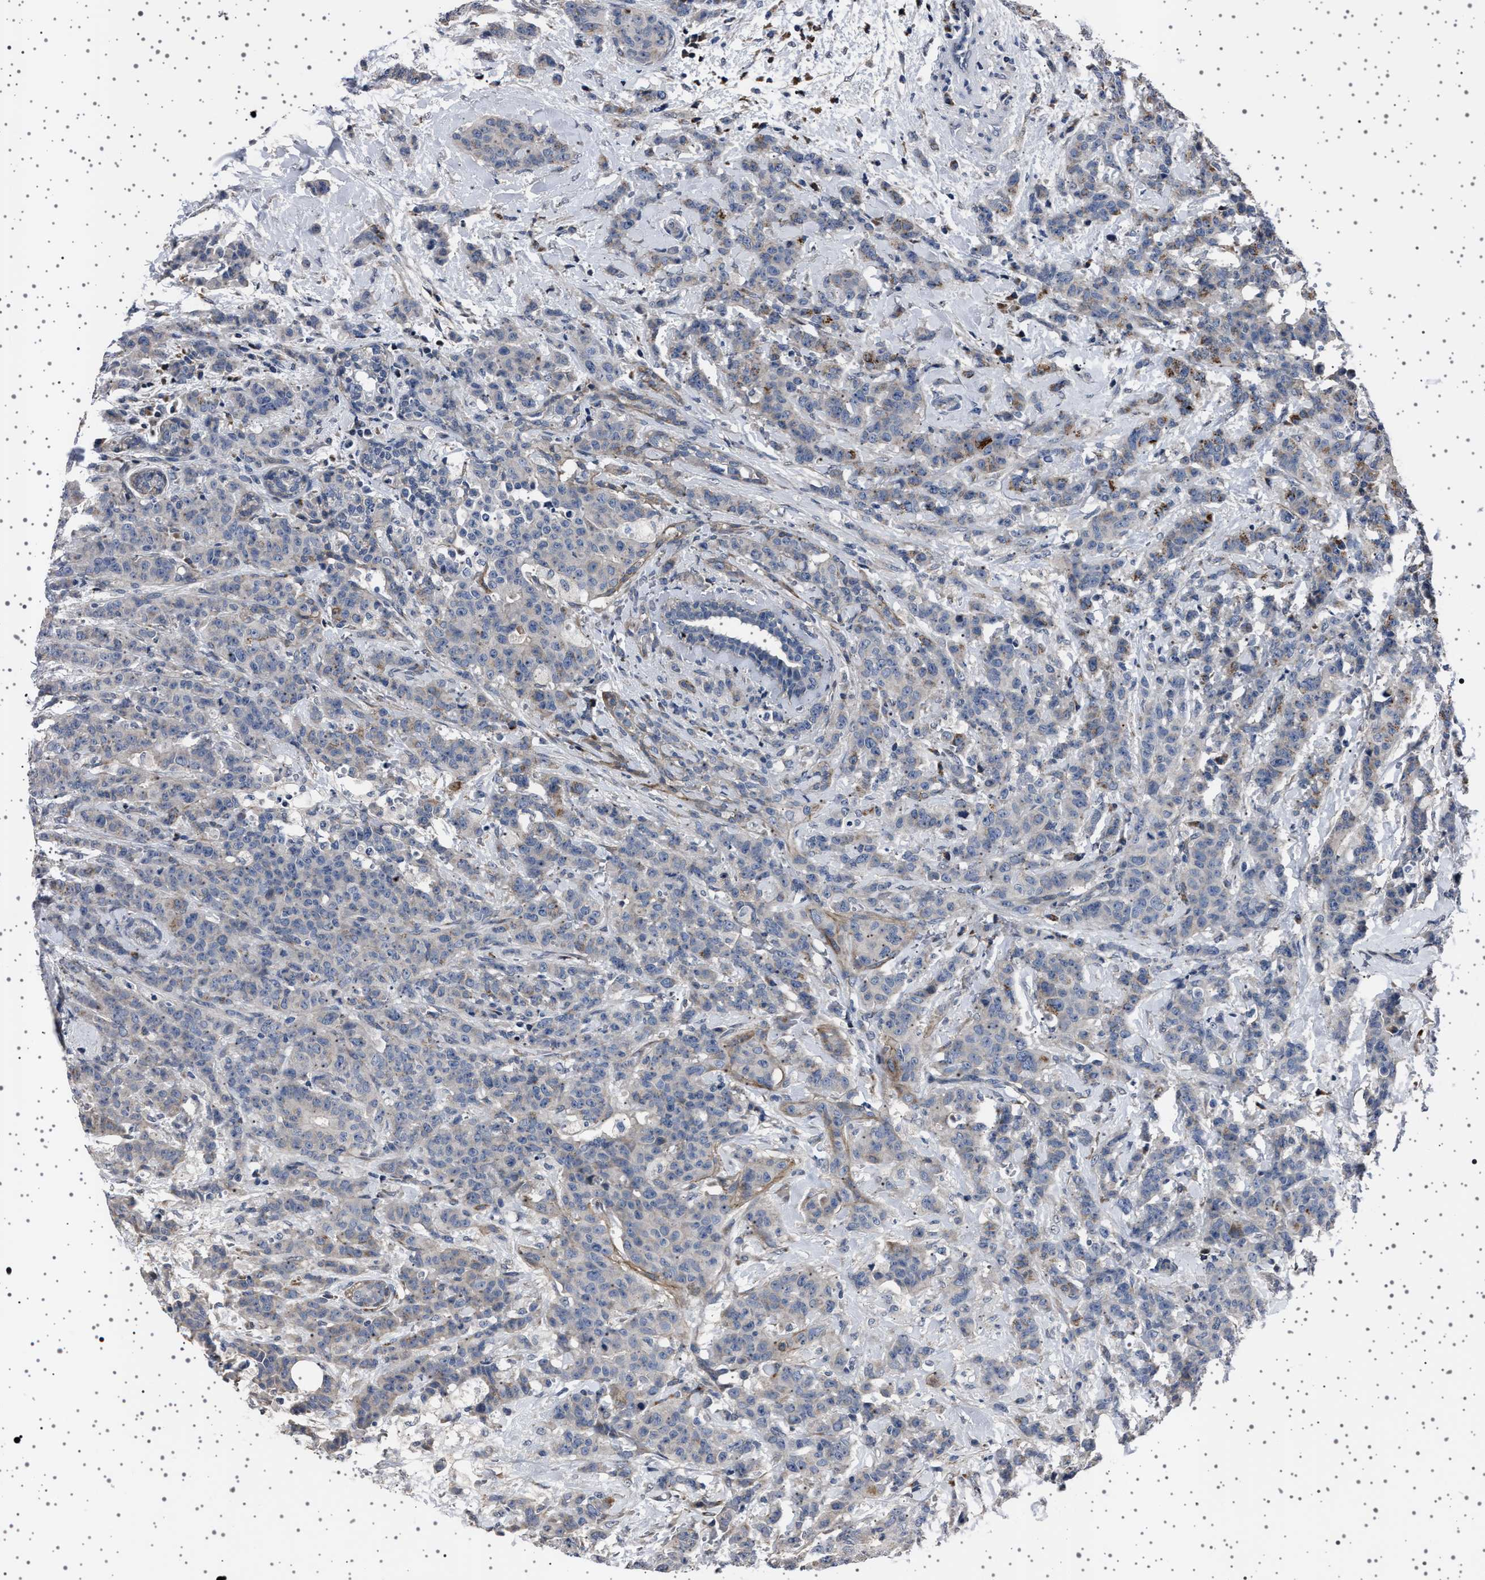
{"staining": {"intensity": "negative", "quantity": "none", "location": "none"}, "tissue": "breast cancer", "cell_type": "Tumor cells", "image_type": "cancer", "snomed": [{"axis": "morphology", "description": "Normal tissue, NOS"}, {"axis": "morphology", "description": "Duct carcinoma"}, {"axis": "topography", "description": "Breast"}], "caption": "Invasive ductal carcinoma (breast) was stained to show a protein in brown. There is no significant staining in tumor cells. (DAB immunohistochemistry (IHC), high magnification).", "gene": "PAK5", "patient": {"sex": "female", "age": 40}}